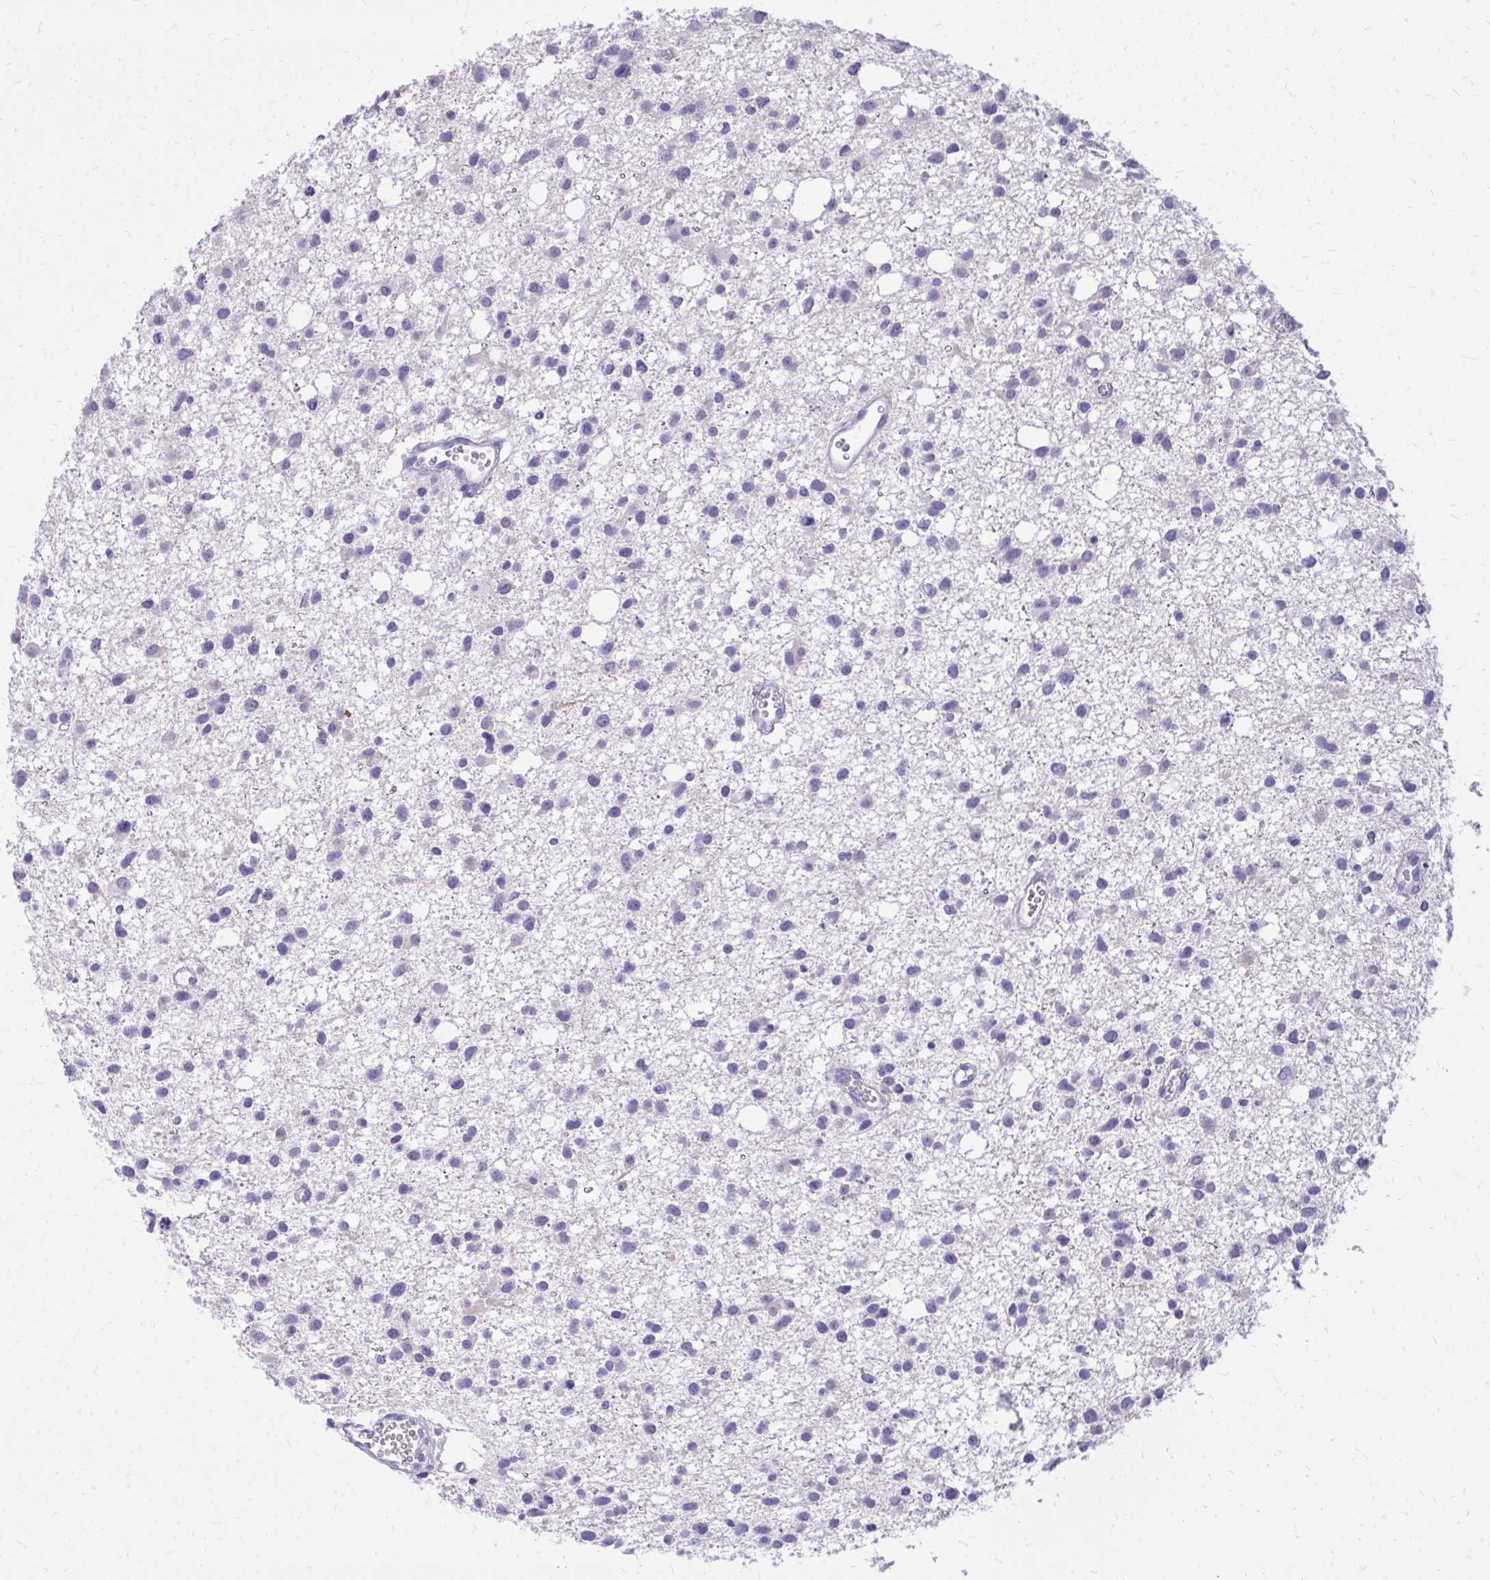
{"staining": {"intensity": "negative", "quantity": "none", "location": "none"}, "tissue": "glioma", "cell_type": "Tumor cells", "image_type": "cancer", "snomed": [{"axis": "morphology", "description": "Glioma, malignant, High grade"}, {"axis": "topography", "description": "Brain"}], "caption": "IHC image of malignant glioma (high-grade) stained for a protein (brown), which demonstrates no staining in tumor cells. (DAB (3,3'-diaminobenzidine) IHC, high magnification).", "gene": "GPRIN3", "patient": {"sex": "male", "age": 23}}